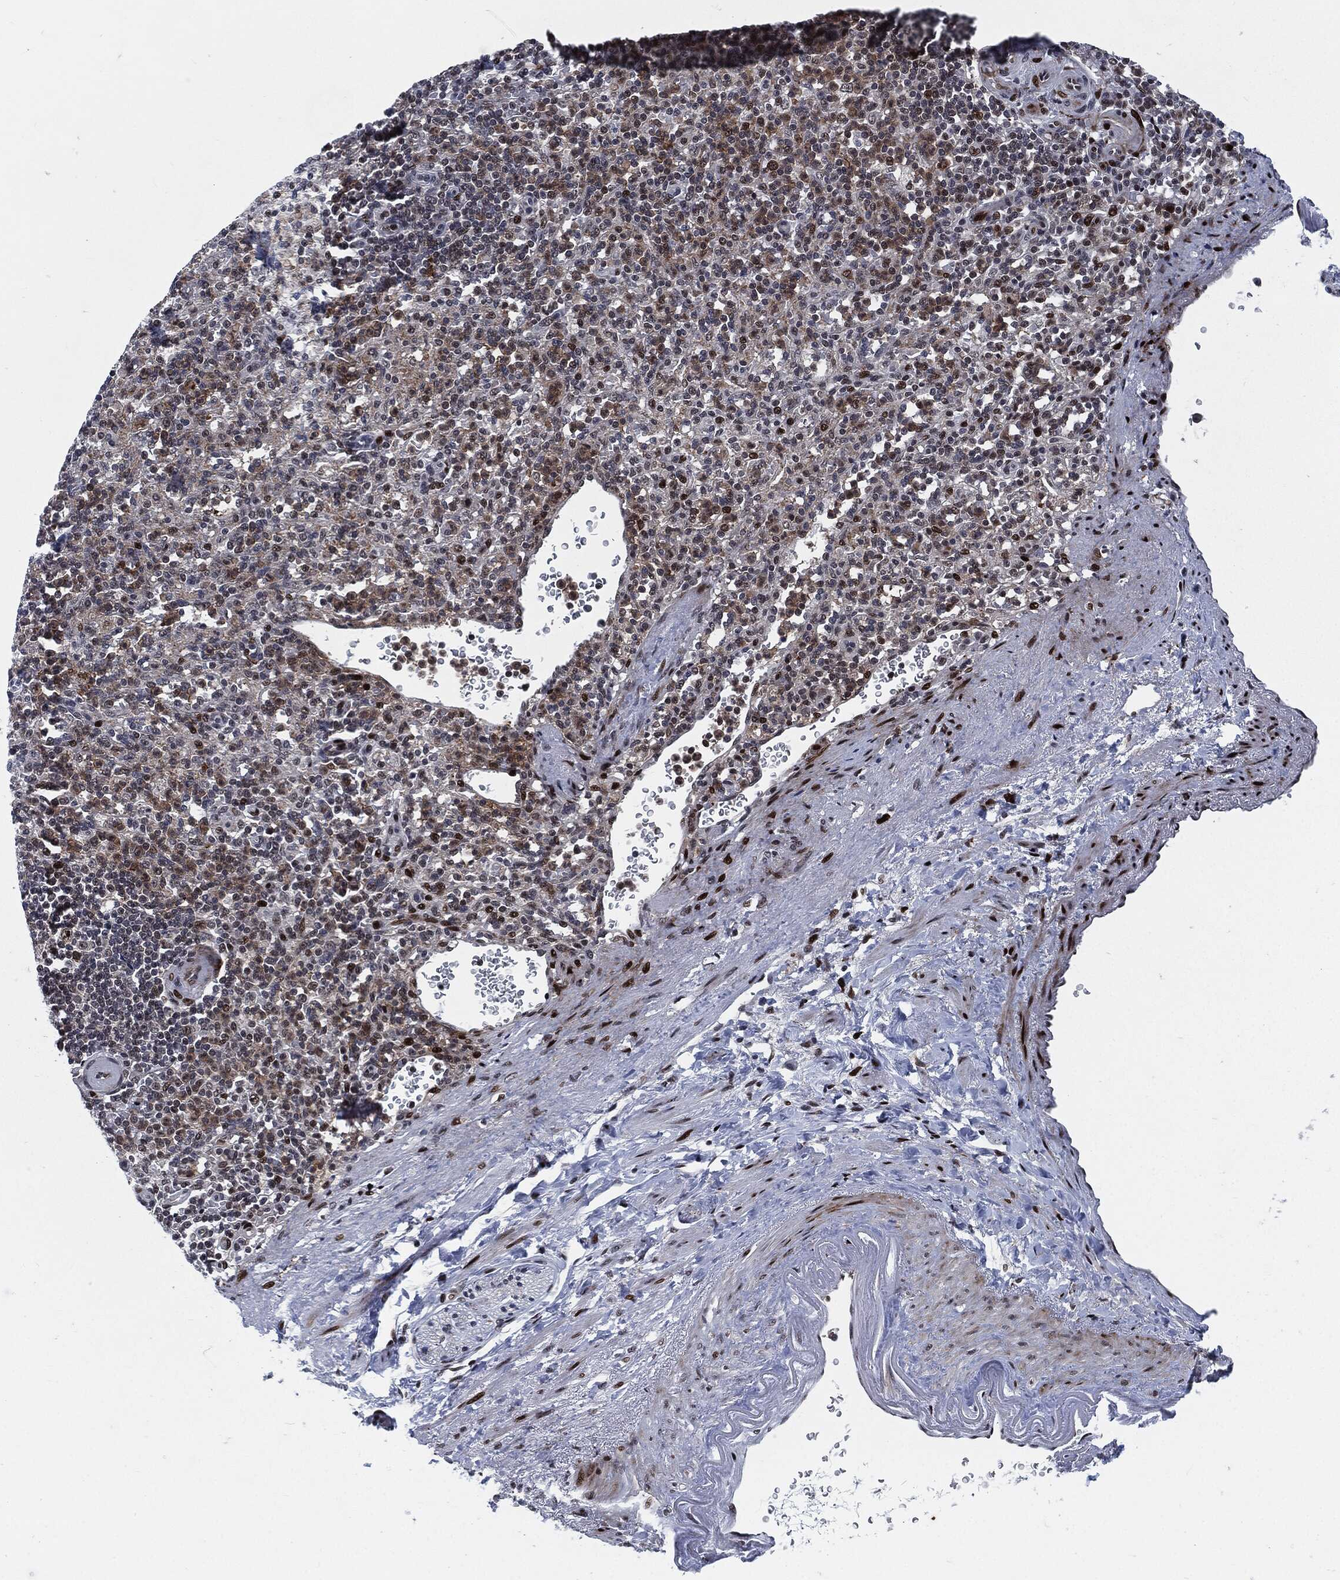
{"staining": {"intensity": "moderate", "quantity": "<25%", "location": "nuclear"}, "tissue": "spleen", "cell_type": "Cells in red pulp", "image_type": "normal", "snomed": [{"axis": "morphology", "description": "Normal tissue, NOS"}, {"axis": "topography", "description": "Spleen"}], "caption": "Immunohistochemistry of benign spleen shows low levels of moderate nuclear positivity in approximately <25% of cells in red pulp. (DAB (3,3'-diaminobenzidine) IHC with brightfield microscopy, high magnification).", "gene": "AKT2", "patient": {"sex": "female", "age": 74}}